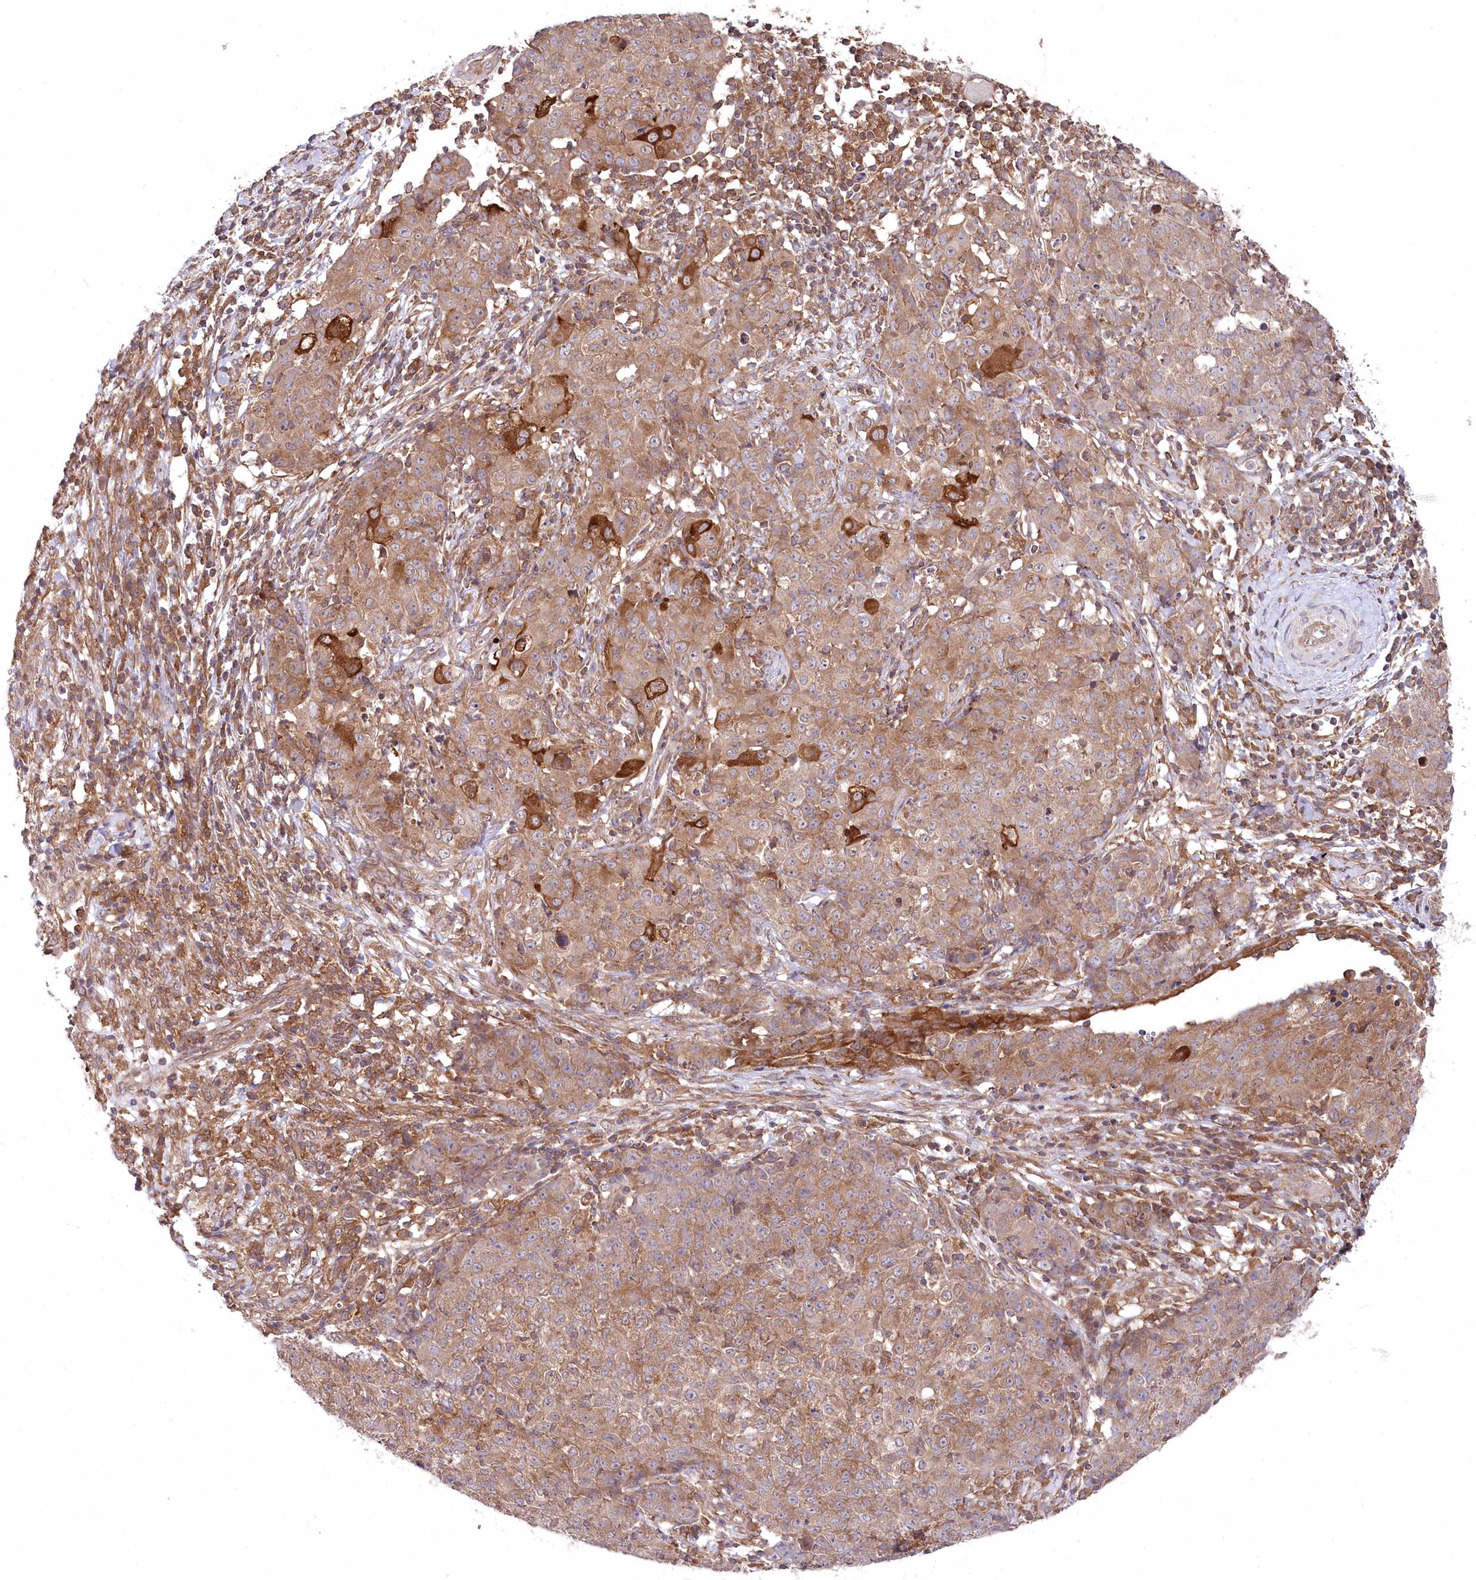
{"staining": {"intensity": "moderate", "quantity": ">75%", "location": "cytoplasmic/membranous"}, "tissue": "ovarian cancer", "cell_type": "Tumor cells", "image_type": "cancer", "snomed": [{"axis": "morphology", "description": "Carcinoma, endometroid"}, {"axis": "topography", "description": "Ovary"}], "caption": "Protein expression analysis of human ovarian cancer (endometroid carcinoma) reveals moderate cytoplasmic/membranous staining in about >75% of tumor cells. (Brightfield microscopy of DAB IHC at high magnification).", "gene": "PPP1R21", "patient": {"sex": "female", "age": 42}}